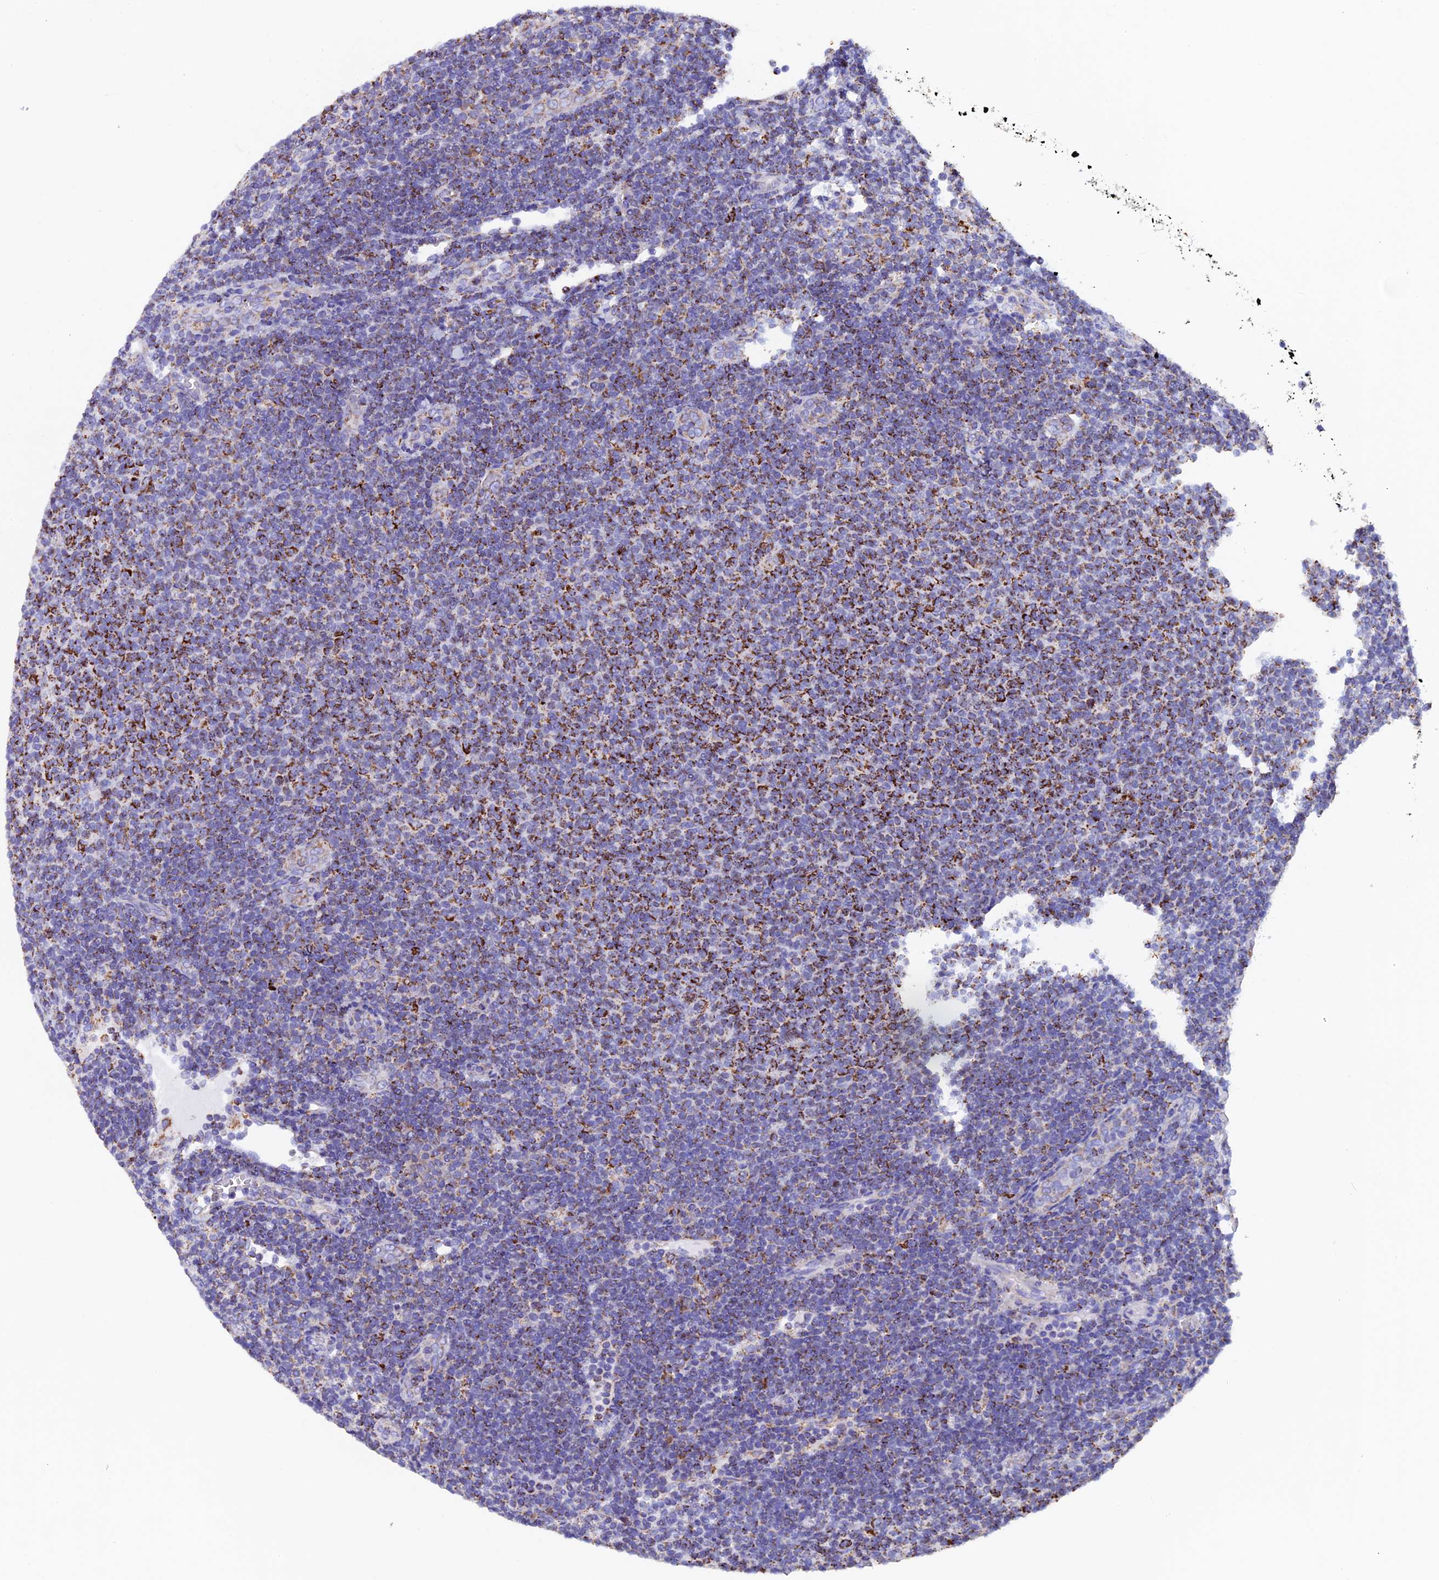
{"staining": {"intensity": "moderate", "quantity": "25%-75%", "location": "cytoplasmic/membranous"}, "tissue": "lymphoma", "cell_type": "Tumor cells", "image_type": "cancer", "snomed": [{"axis": "morphology", "description": "Malignant lymphoma, non-Hodgkin's type, Low grade"}, {"axis": "topography", "description": "Lymph node"}], "caption": "Protein analysis of low-grade malignant lymphoma, non-Hodgkin's type tissue shows moderate cytoplasmic/membranous expression in approximately 25%-75% of tumor cells.", "gene": "SLC8B1", "patient": {"sex": "male", "age": 66}}